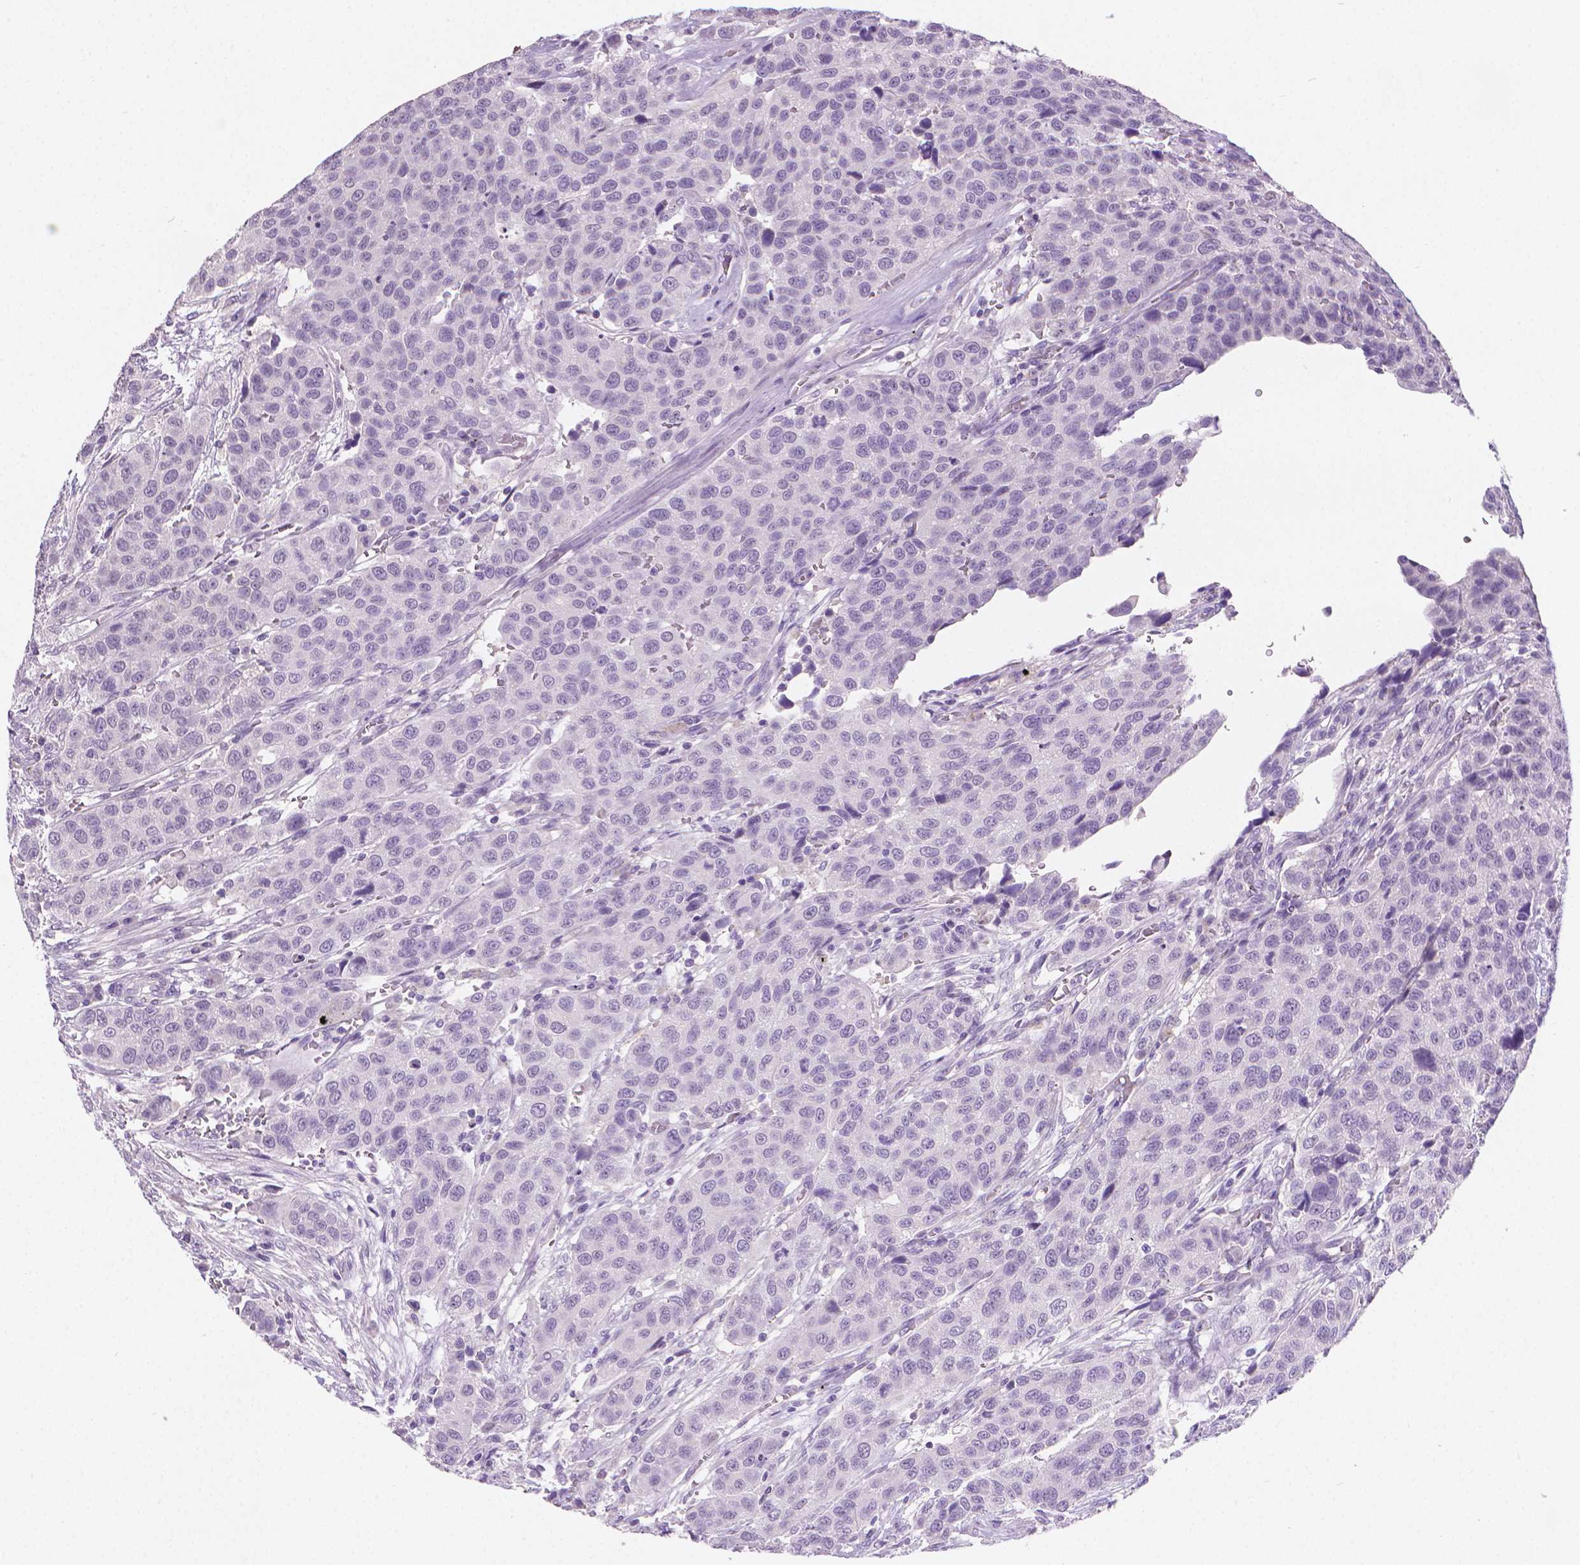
{"staining": {"intensity": "negative", "quantity": "none", "location": "none"}, "tissue": "urothelial cancer", "cell_type": "Tumor cells", "image_type": "cancer", "snomed": [{"axis": "morphology", "description": "Urothelial carcinoma, High grade"}, {"axis": "topography", "description": "Urinary bladder"}], "caption": "High power microscopy histopathology image of an immunohistochemistry (IHC) photomicrograph of urothelial cancer, revealing no significant staining in tumor cells. The staining was performed using DAB (3,3'-diaminobenzidine) to visualize the protein expression in brown, while the nuclei were stained in blue with hematoxylin (Magnification: 20x).", "gene": "TNNI2", "patient": {"sex": "female", "age": 58}}